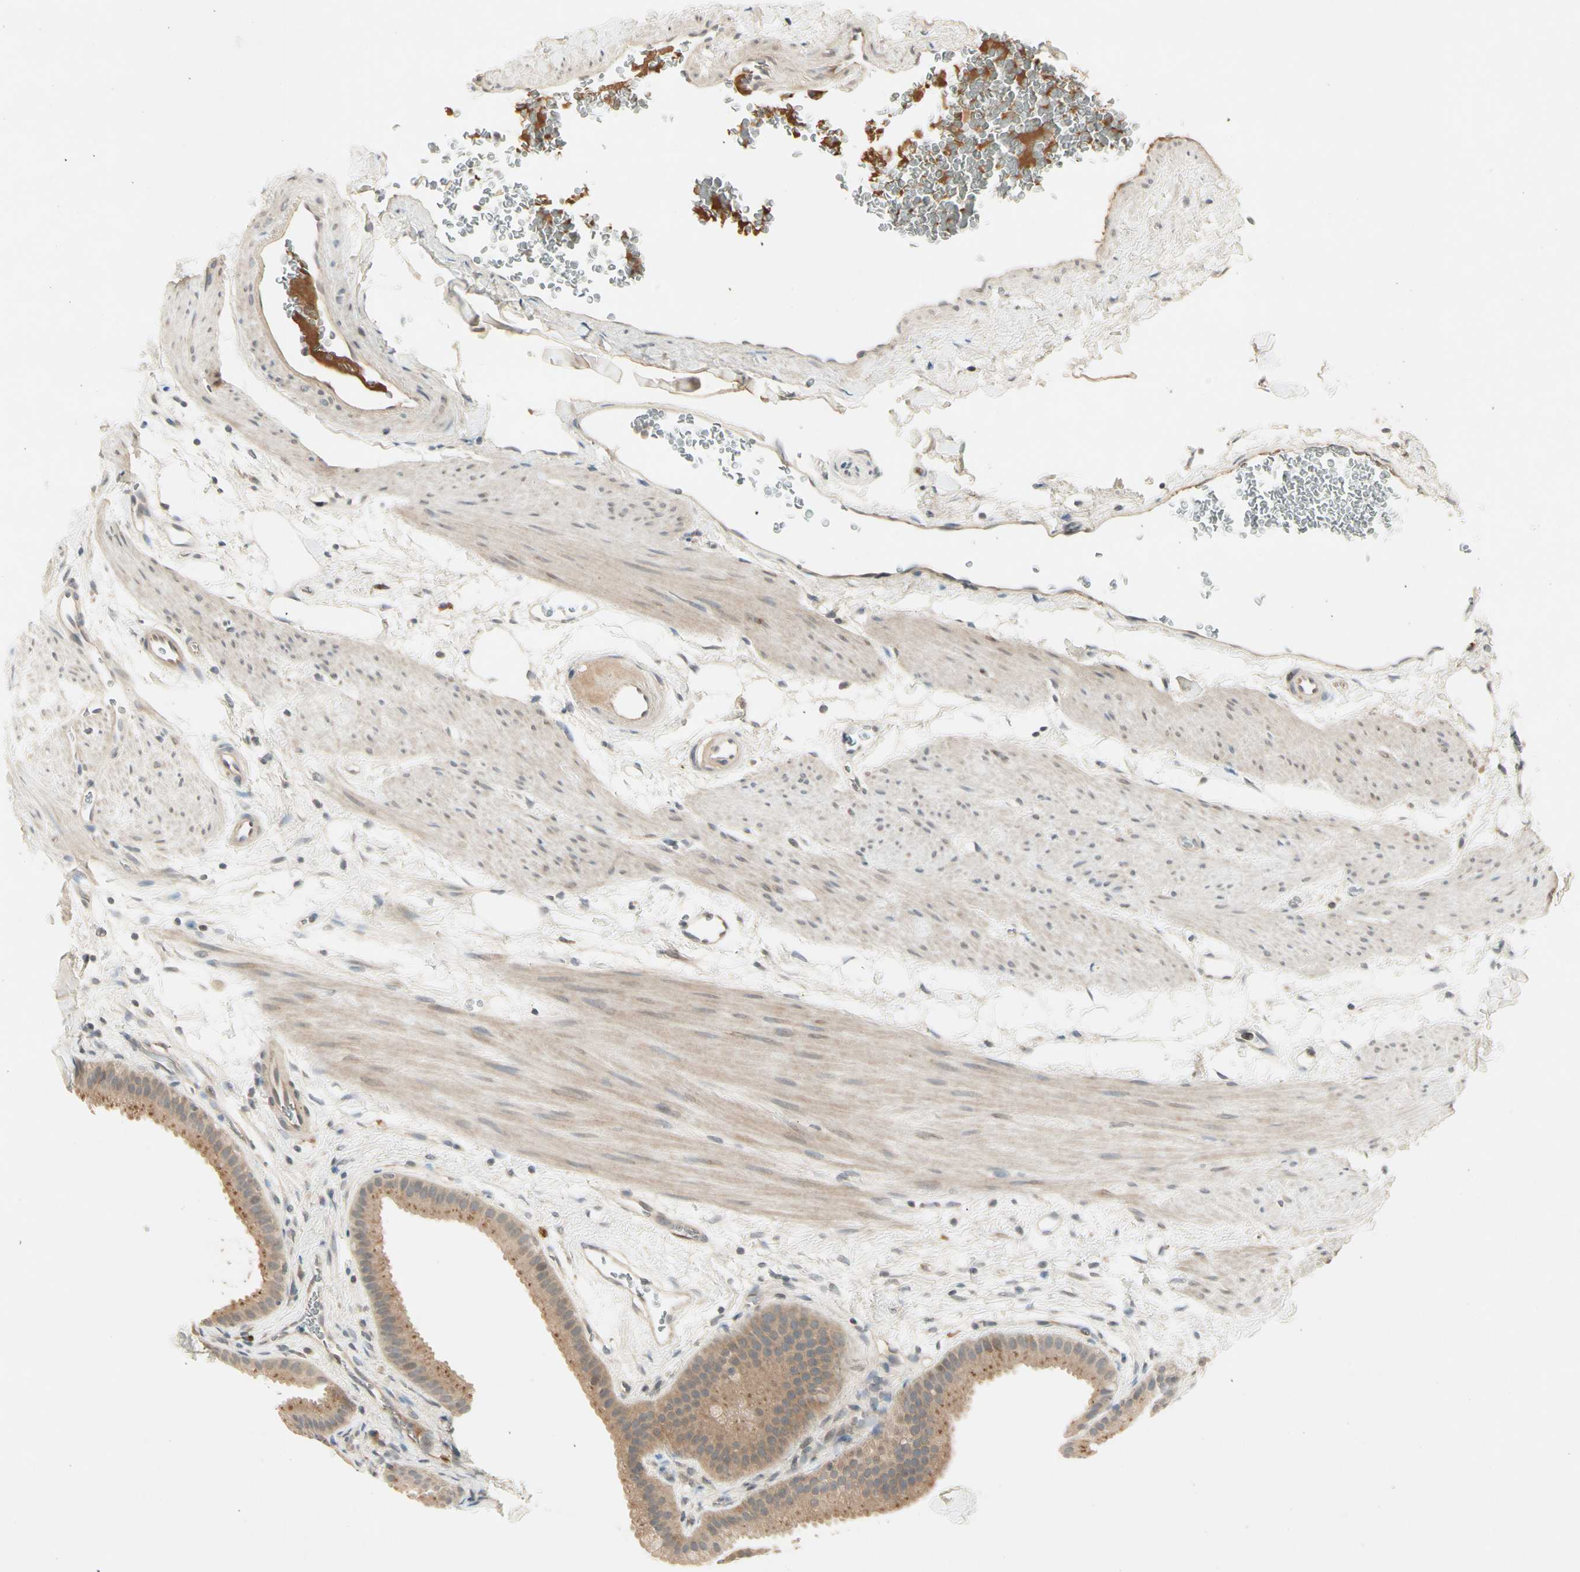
{"staining": {"intensity": "moderate", "quantity": ">75%", "location": "cytoplasmic/membranous"}, "tissue": "gallbladder", "cell_type": "Glandular cells", "image_type": "normal", "snomed": [{"axis": "morphology", "description": "Normal tissue, NOS"}, {"axis": "topography", "description": "Gallbladder"}], "caption": "Immunohistochemical staining of normal human gallbladder reveals moderate cytoplasmic/membranous protein positivity in about >75% of glandular cells.", "gene": "CCL4", "patient": {"sex": "female", "age": 64}}